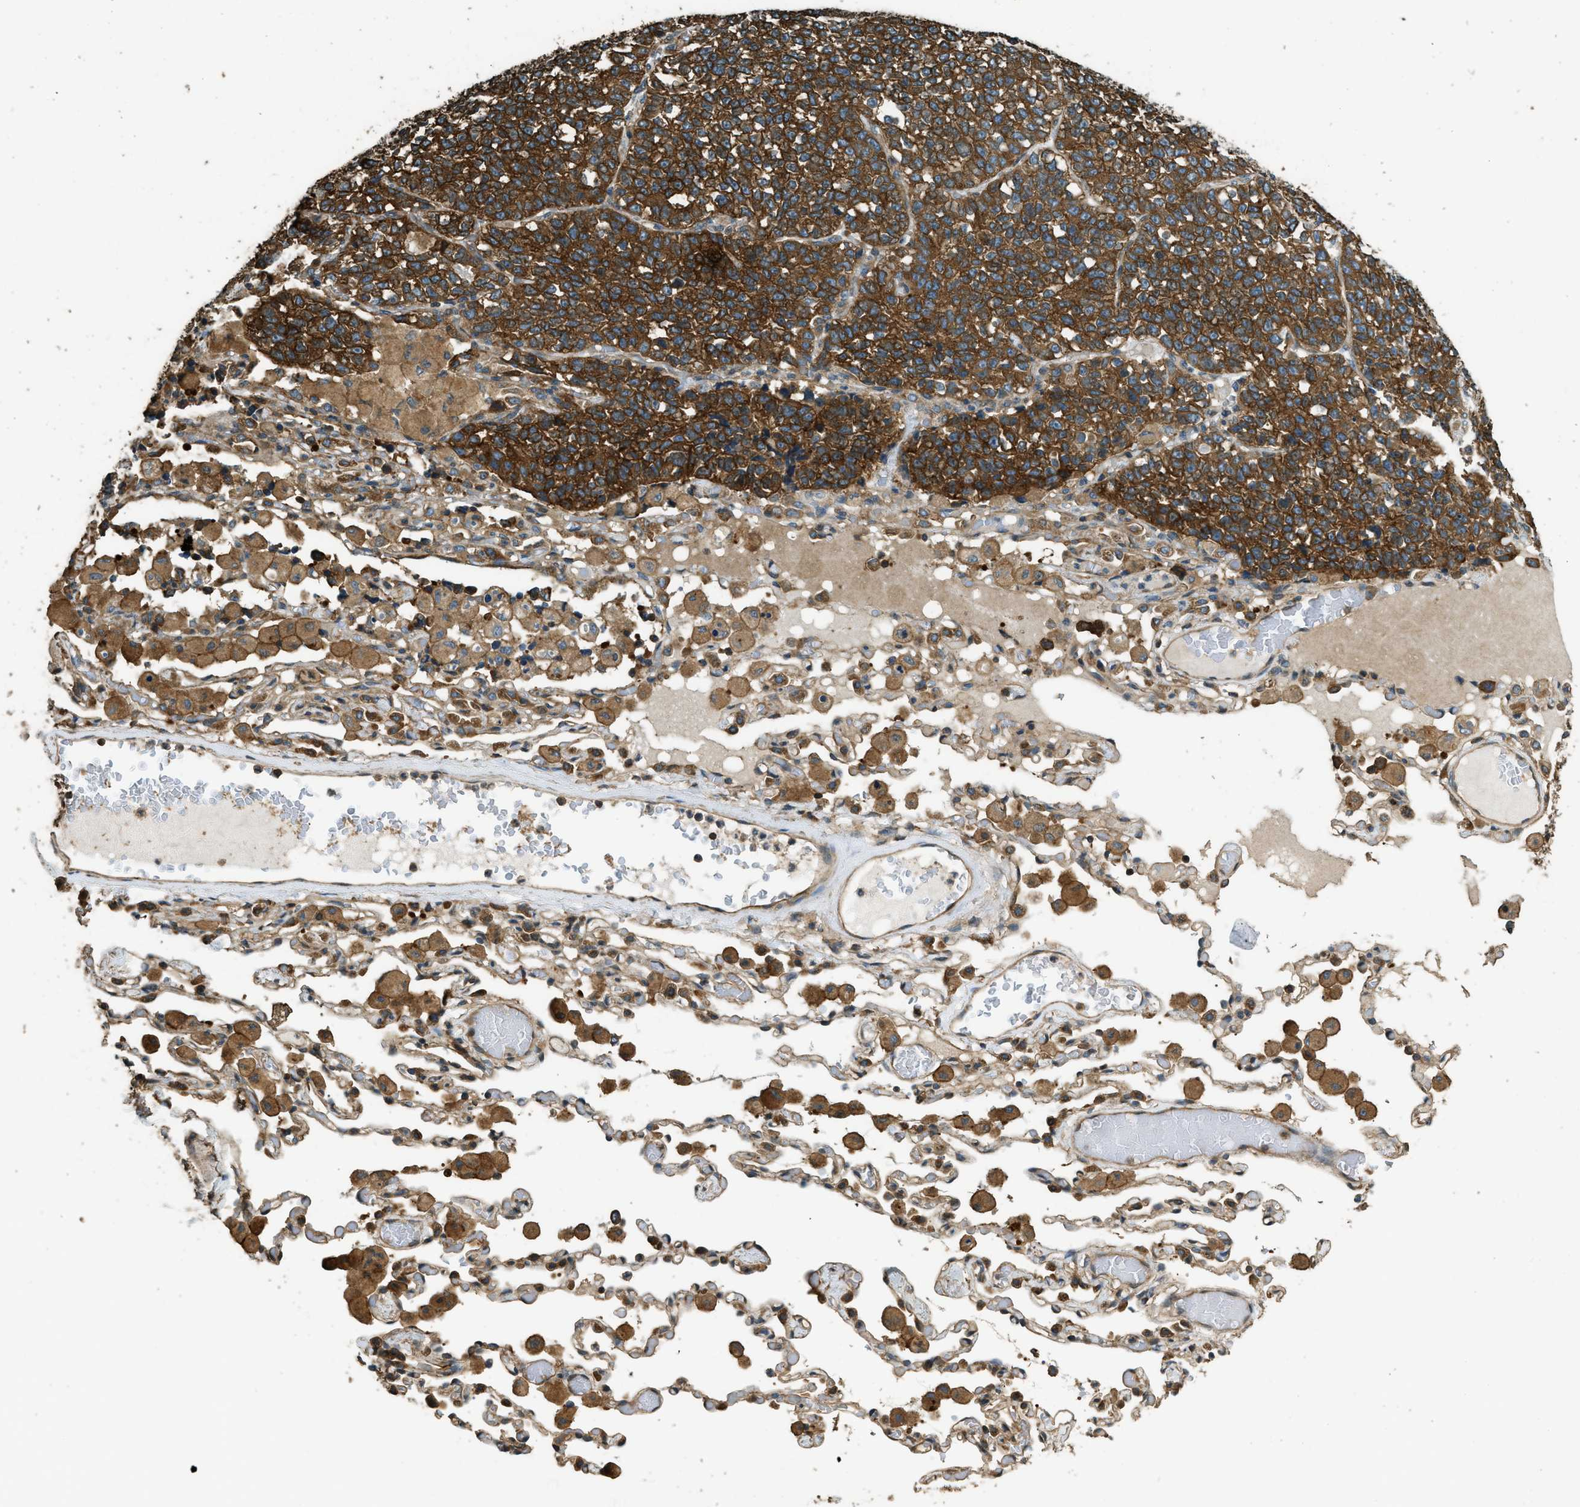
{"staining": {"intensity": "strong", "quantity": ">75%", "location": "cytoplasmic/membranous"}, "tissue": "lung cancer", "cell_type": "Tumor cells", "image_type": "cancer", "snomed": [{"axis": "morphology", "description": "Adenocarcinoma, NOS"}, {"axis": "topography", "description": "Lung"}], "caption": "Immunohistochemical staining of lung cancer displays high levels of strong cytoplasmic/membranous protein expression in about >75% of tumor cells. (DAB = brown stain, brightfield microscopy at high magnification).", "gene": "MARS1", "patient": {"sex": "male", "age": 49}}